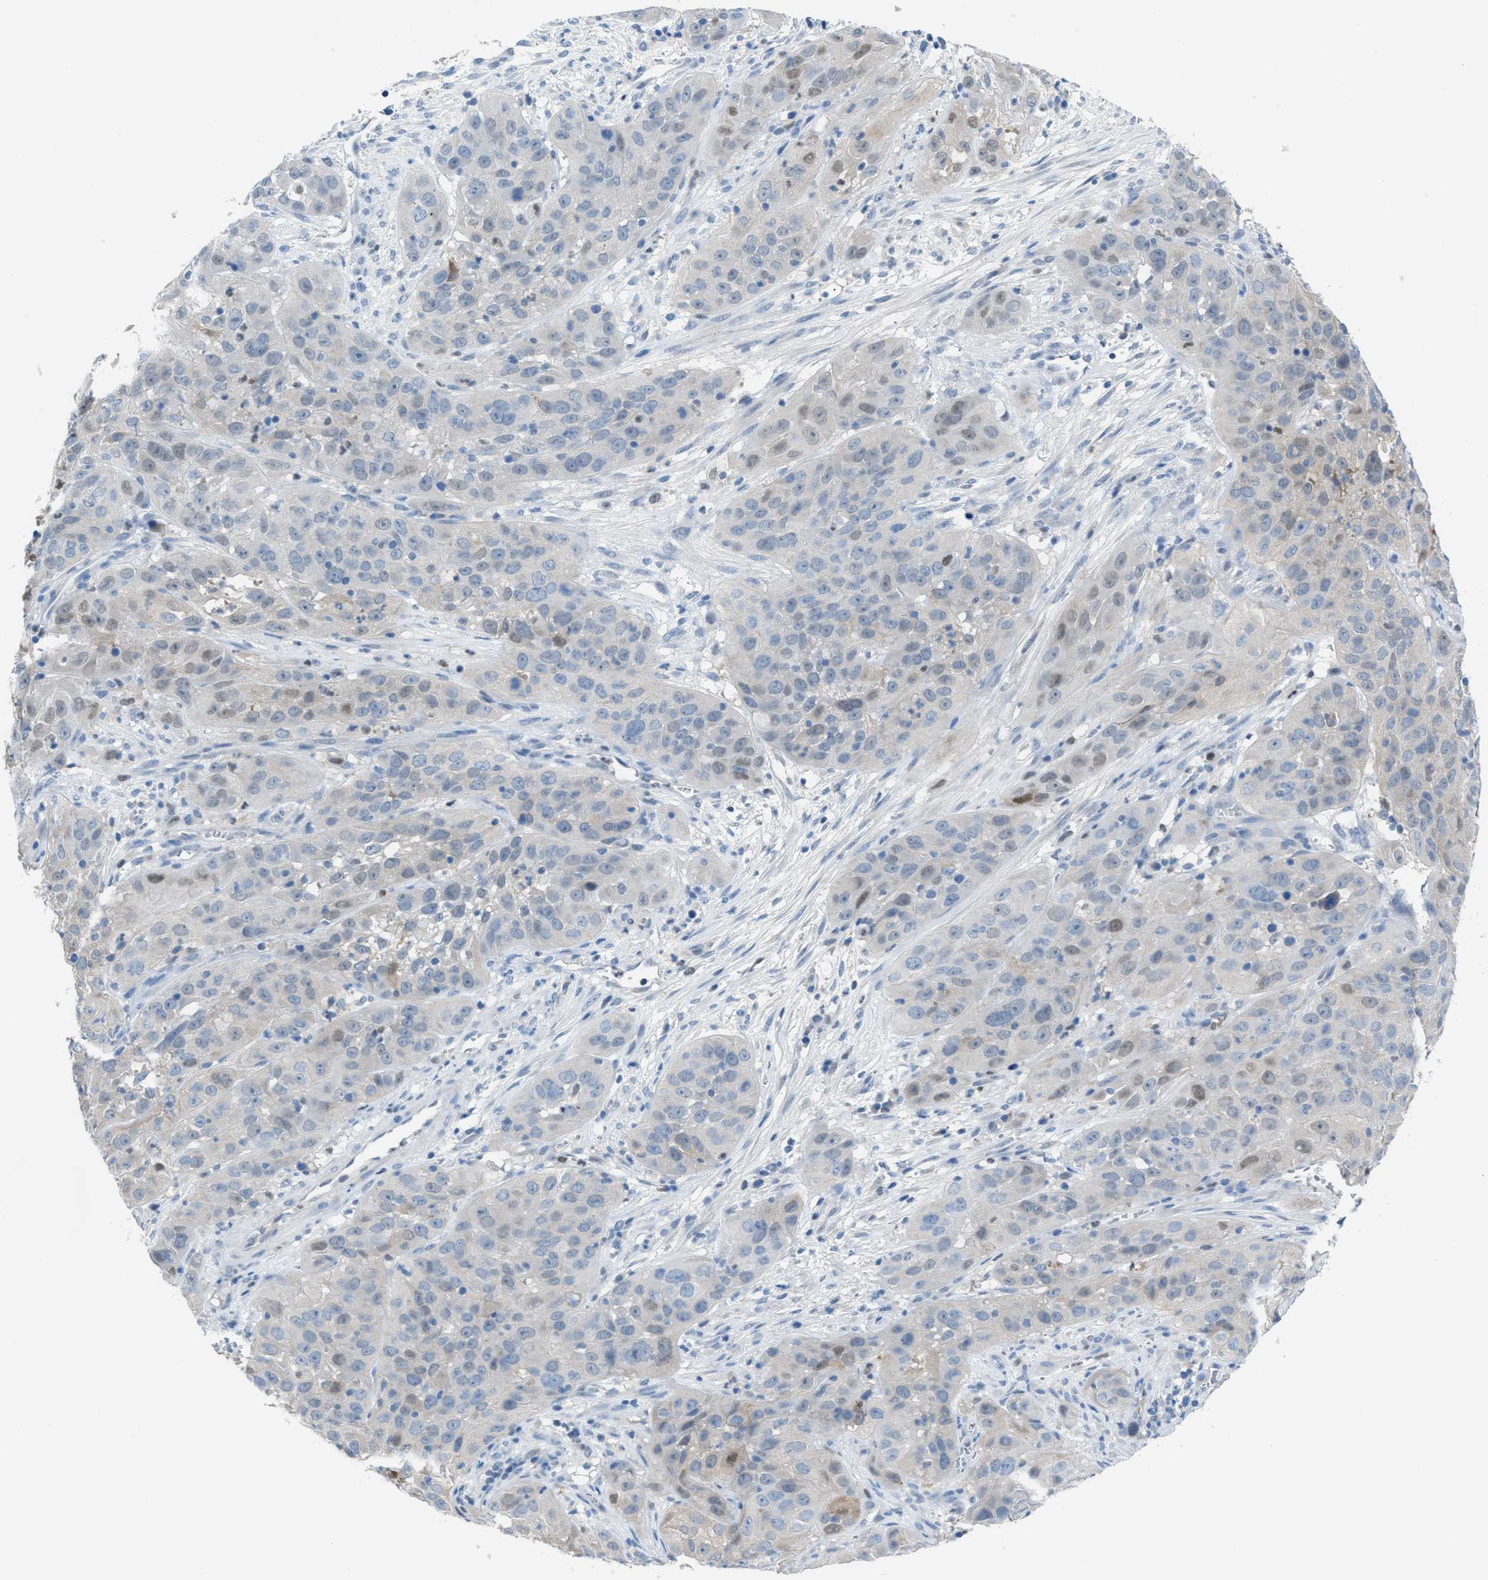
{"staining": {"intensity": "weak", "quantity": "<25%", "location": "nuclear"}, "tissue": "cervical cancer", "cell_type": "Tumor cells", "image_type": "cancer", "snomed": [{"axis": "morphology", "description": "Squamous cell carcinoma, NOS"}, {"axis": "topography", "description": "Cervix"}], "caption": "Immunohistochemical staining of human squamous cell carcinoma (cervical) displays no significant positivity in tumor cells. (IHC, brightfield microscopy, high magnification).", "gene": "PPM1D", "patient": {"sex": "female", "age": 32}}